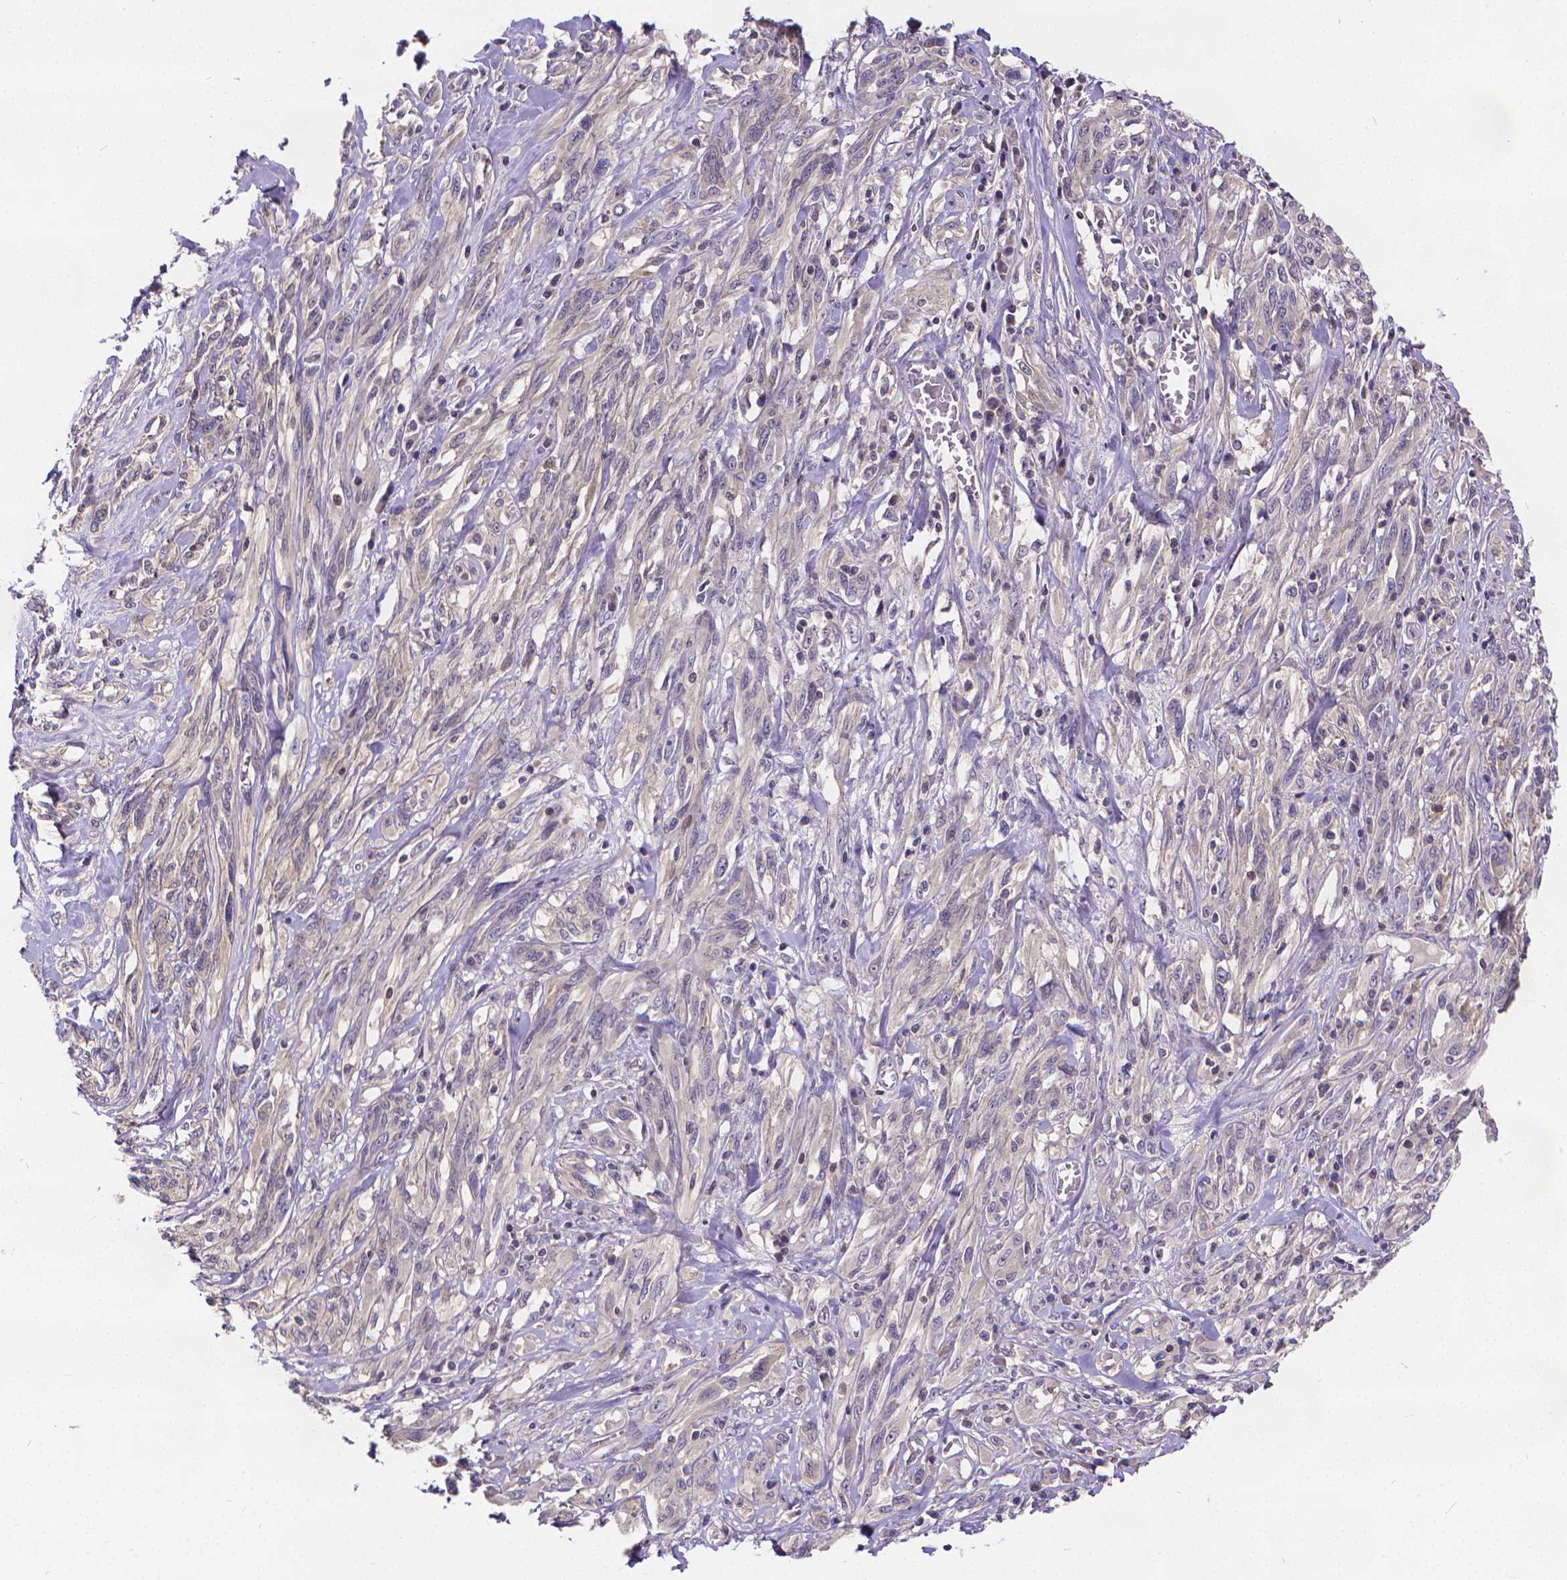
{"staining": {"intensity": "negative", "quantity": "none", "location": "none"}, "tissue": "melanoma", "cell_type": "Tumor cells", "image_type": "cancer", "snomed": [{"axis": "morphology", "description": "Malignant melanoma, NOS"}, {"axis": "topography", "description": "Skin"}], "caption": "DAB immunohistochemical staining of human melanoma demonstrates no significant positivity in tumor cells. (Immunohistochemistry (ihc), brightfield microscopy, high magnification).", "gene": "GLRB", "patient": {"sex": "female", "age": 91}}